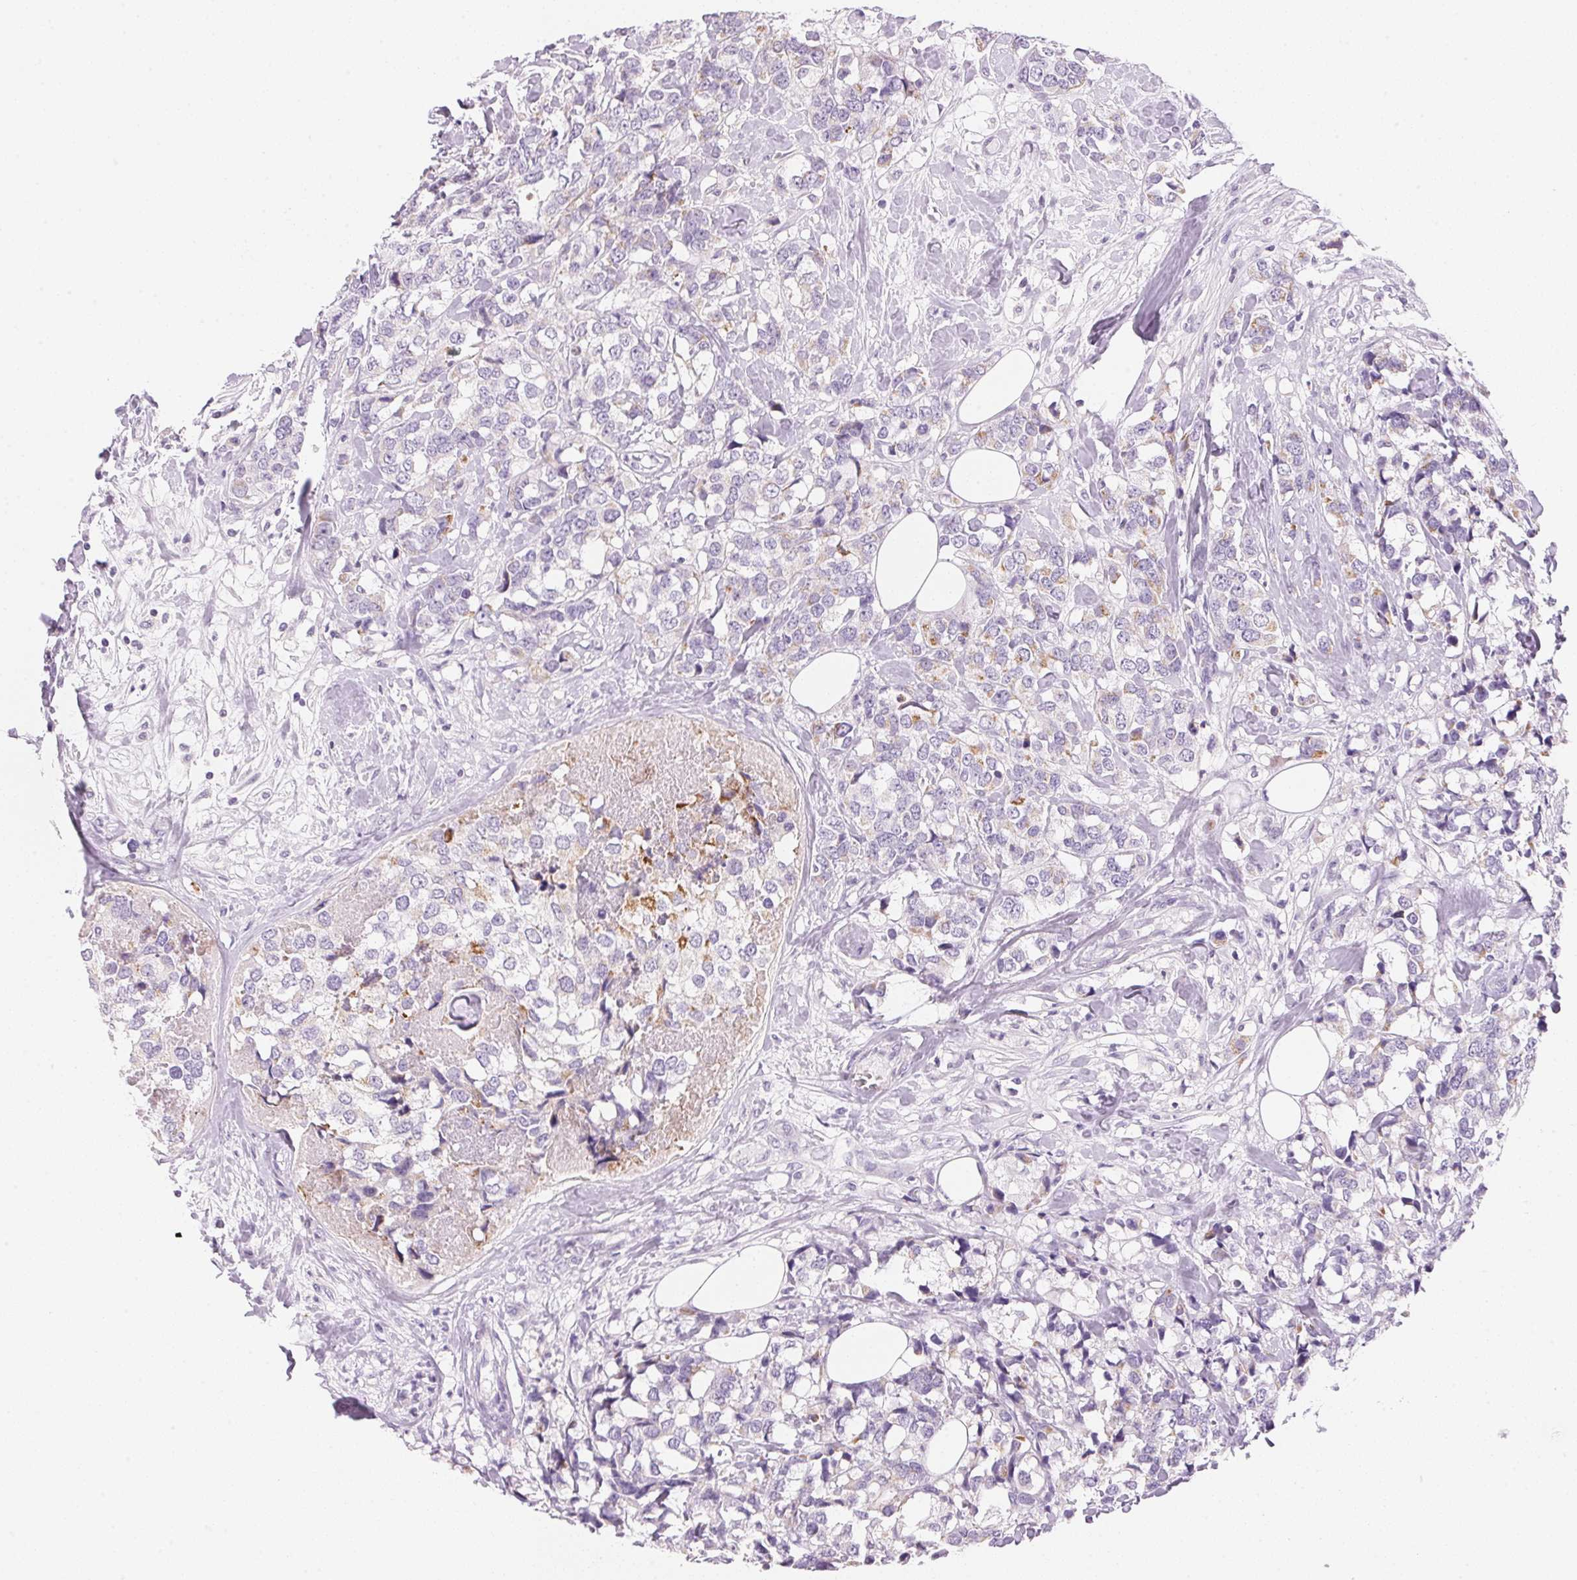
{"staining": {"intensity": "negative", "quantity": "none", "location": "none"}, "tissue": "breast cancer", "cell_type": "Tumor cells", "image_type": "cancer", "snomed": [{"axis": "morphology", "description": "Lobular carcinoma"}, {"axis": "topography", "description": "Breast"}], "caption": "Human breast cancer (lobular carcinoma) stained for a protein using IHC shows no expression in tumor cells.", "gene": "CYP11B1", "patient": {"sex": "female", "age": 59}}